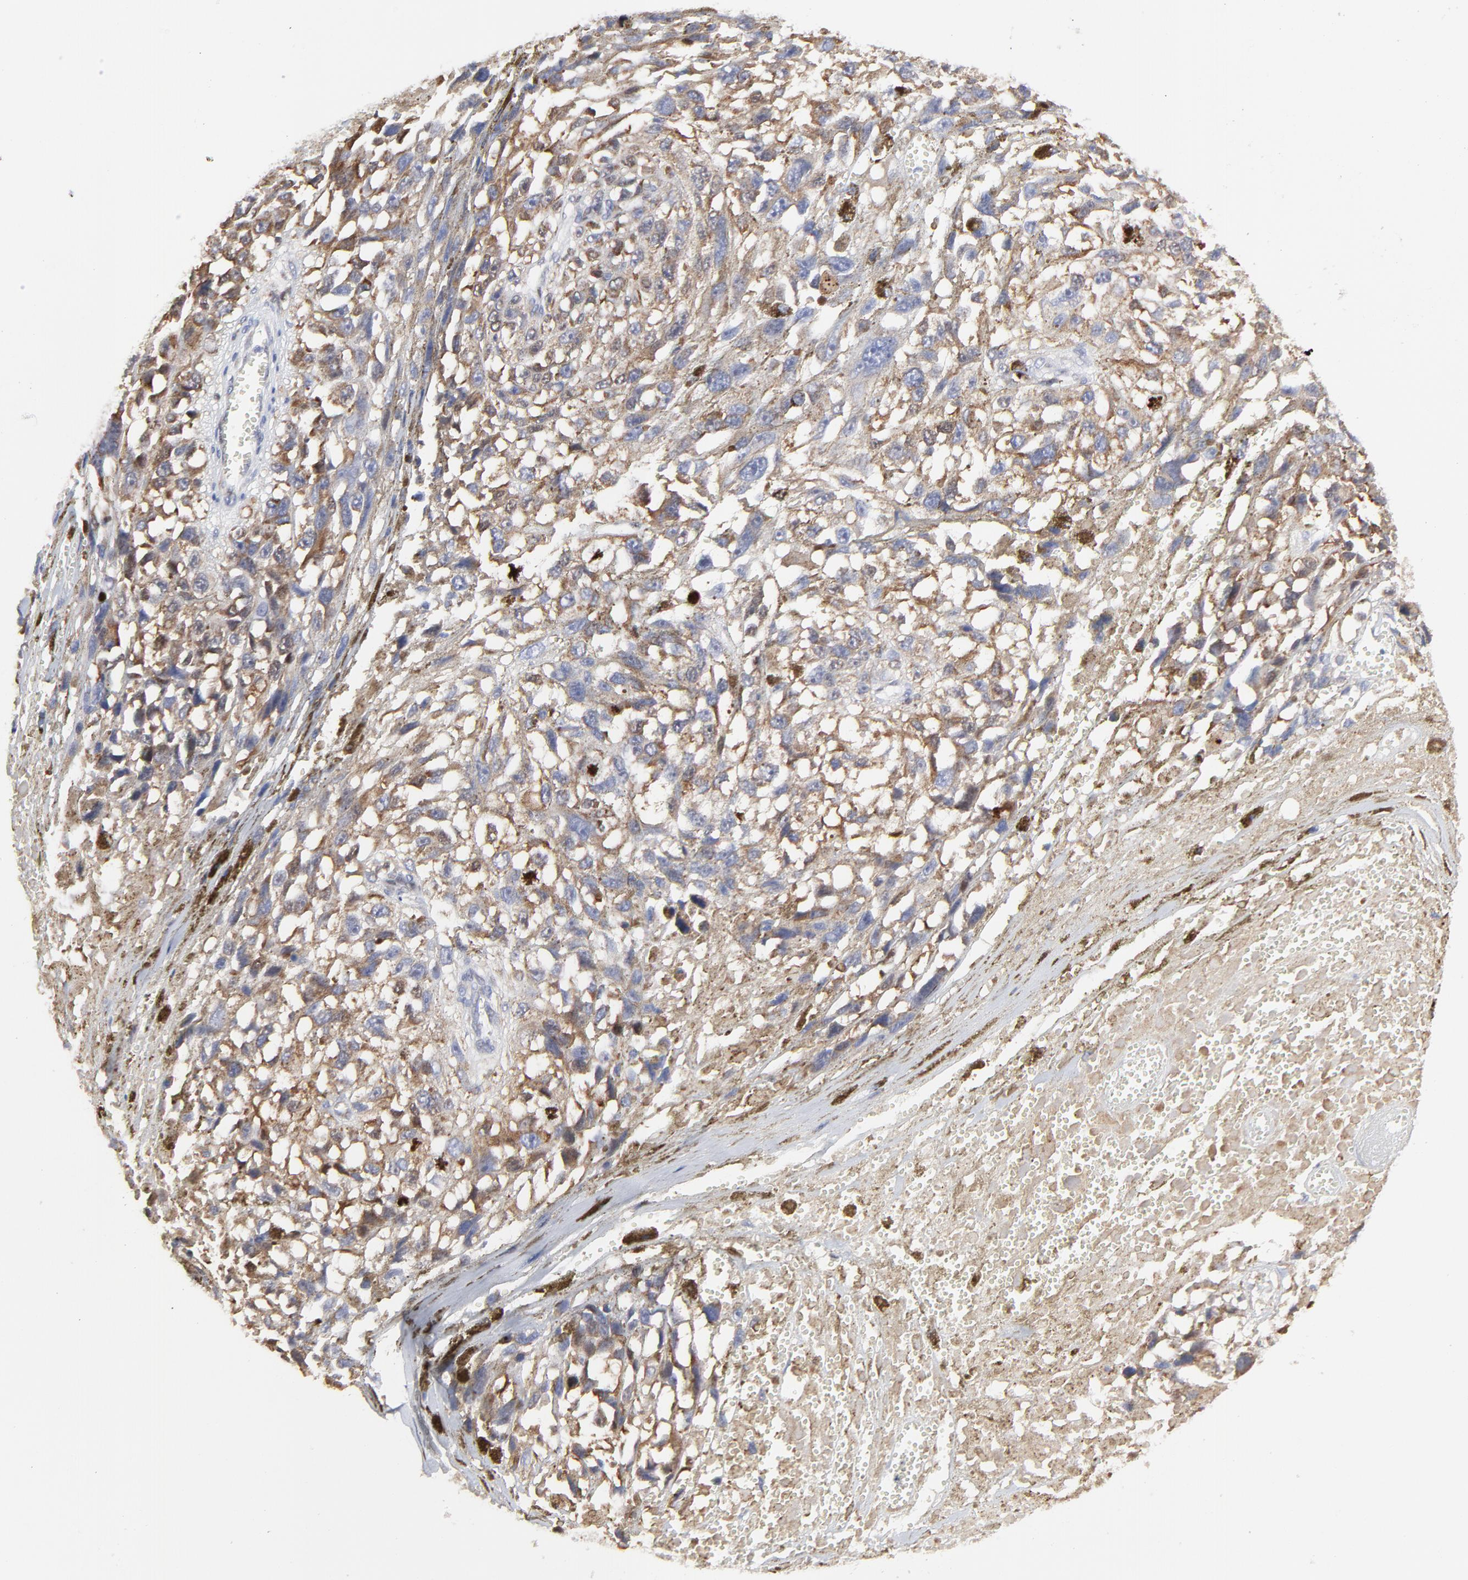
{"staining": {"intensity": "moderate", "quantity": "25%-75%", "location": "cytoplasmic/membranous"}, "tissue": "melanoma", "cell_type": "Tumor cells", "image_type": "cancer", "snomed": [{"axis": "morphology", "description": "Malignant melanoma, Metastatic site"}, {"axis": "topography", "description": "Lymph node"}], "caption": "Protein expression analysis of melanoma demonstrates moderate cytoplasmic/membranous staining in approximately 25%-75% of tumor cells. (Brightfield microscopy of DAB IHC at high magnification).", "gene": "NCAPH", "patient": {"sex": "male", "age": 59}}